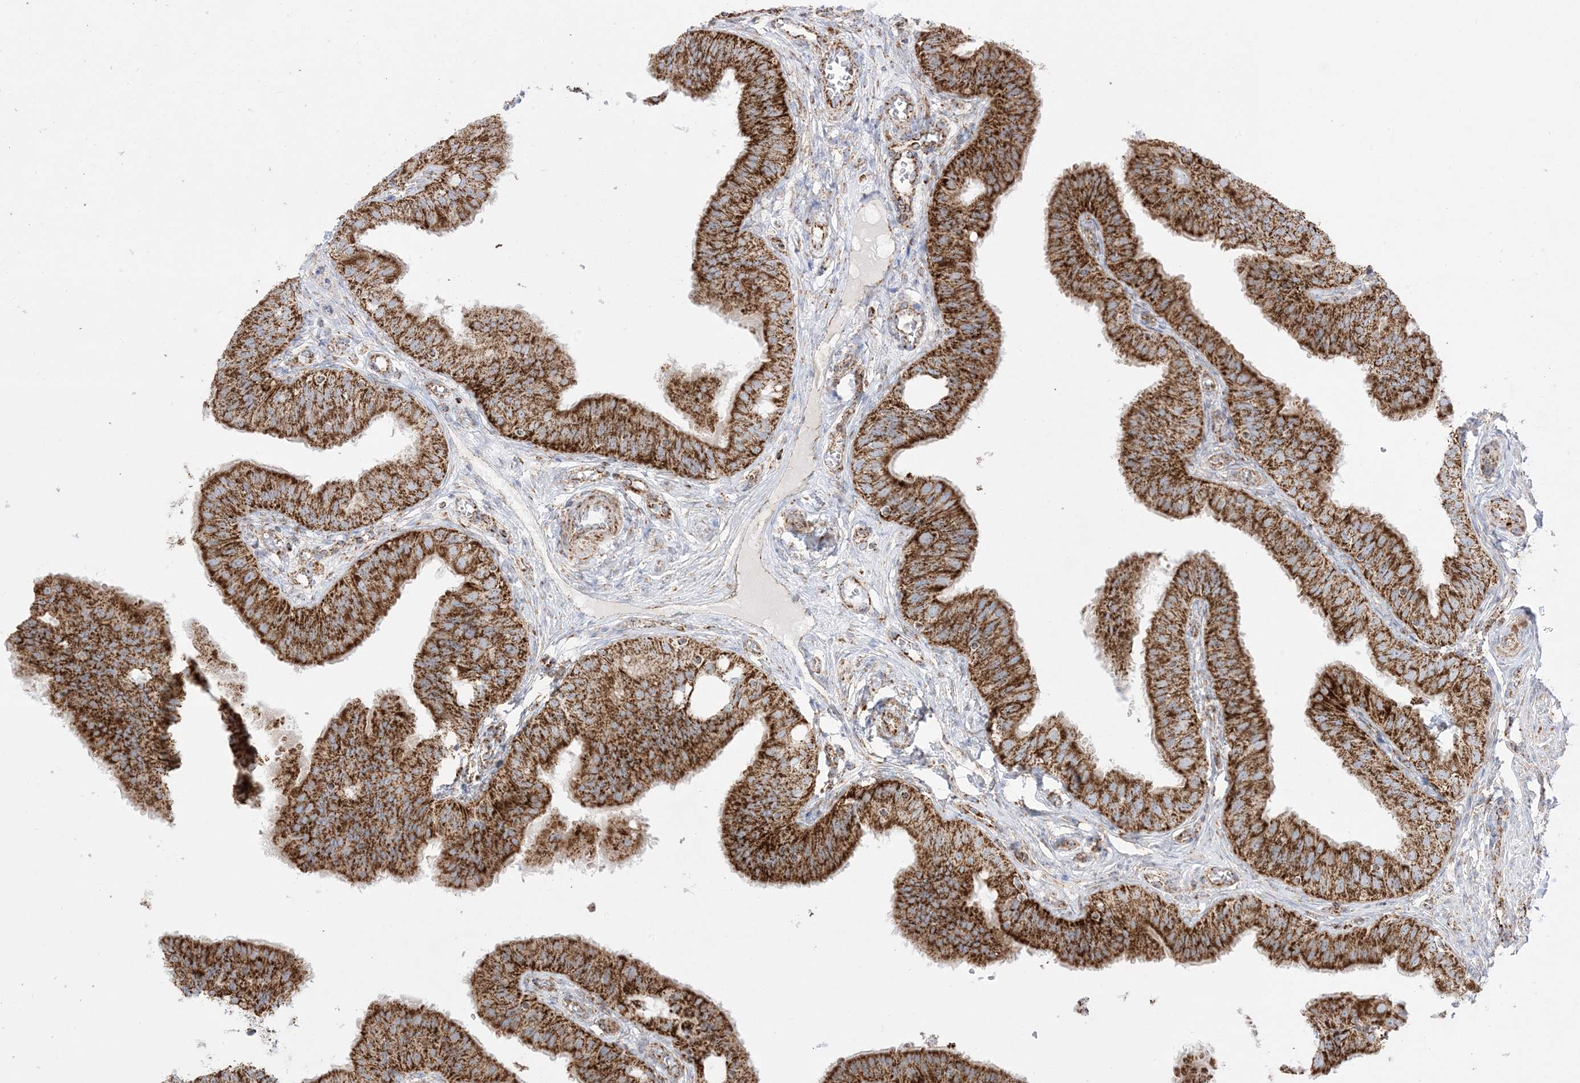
{"staining": {"intensity": "strong", "quantity": ">75%", "location": "cytoplasmic/membranous"}, "tissue": "fallopian tube", "cell_type": "Glandular cells", "image_type": "normal", "snomed": [{"axis": "morphology", "description": "Normal tissue, NOS"}, {"axis": "topography", "description": "Fallopian tube"}, {"axis": "topography", "description": "Ovary"}], "caption": "IHC of benign fallopian tube reveals high levels of strong cytoplasmic/membranous expression in approximately >75% of glandular cells. (brown staining indicates protein expression, while blue staining denotes nuclei).", "gene": "MRPS36", "patient": {"sex": "female", "age": 42}}